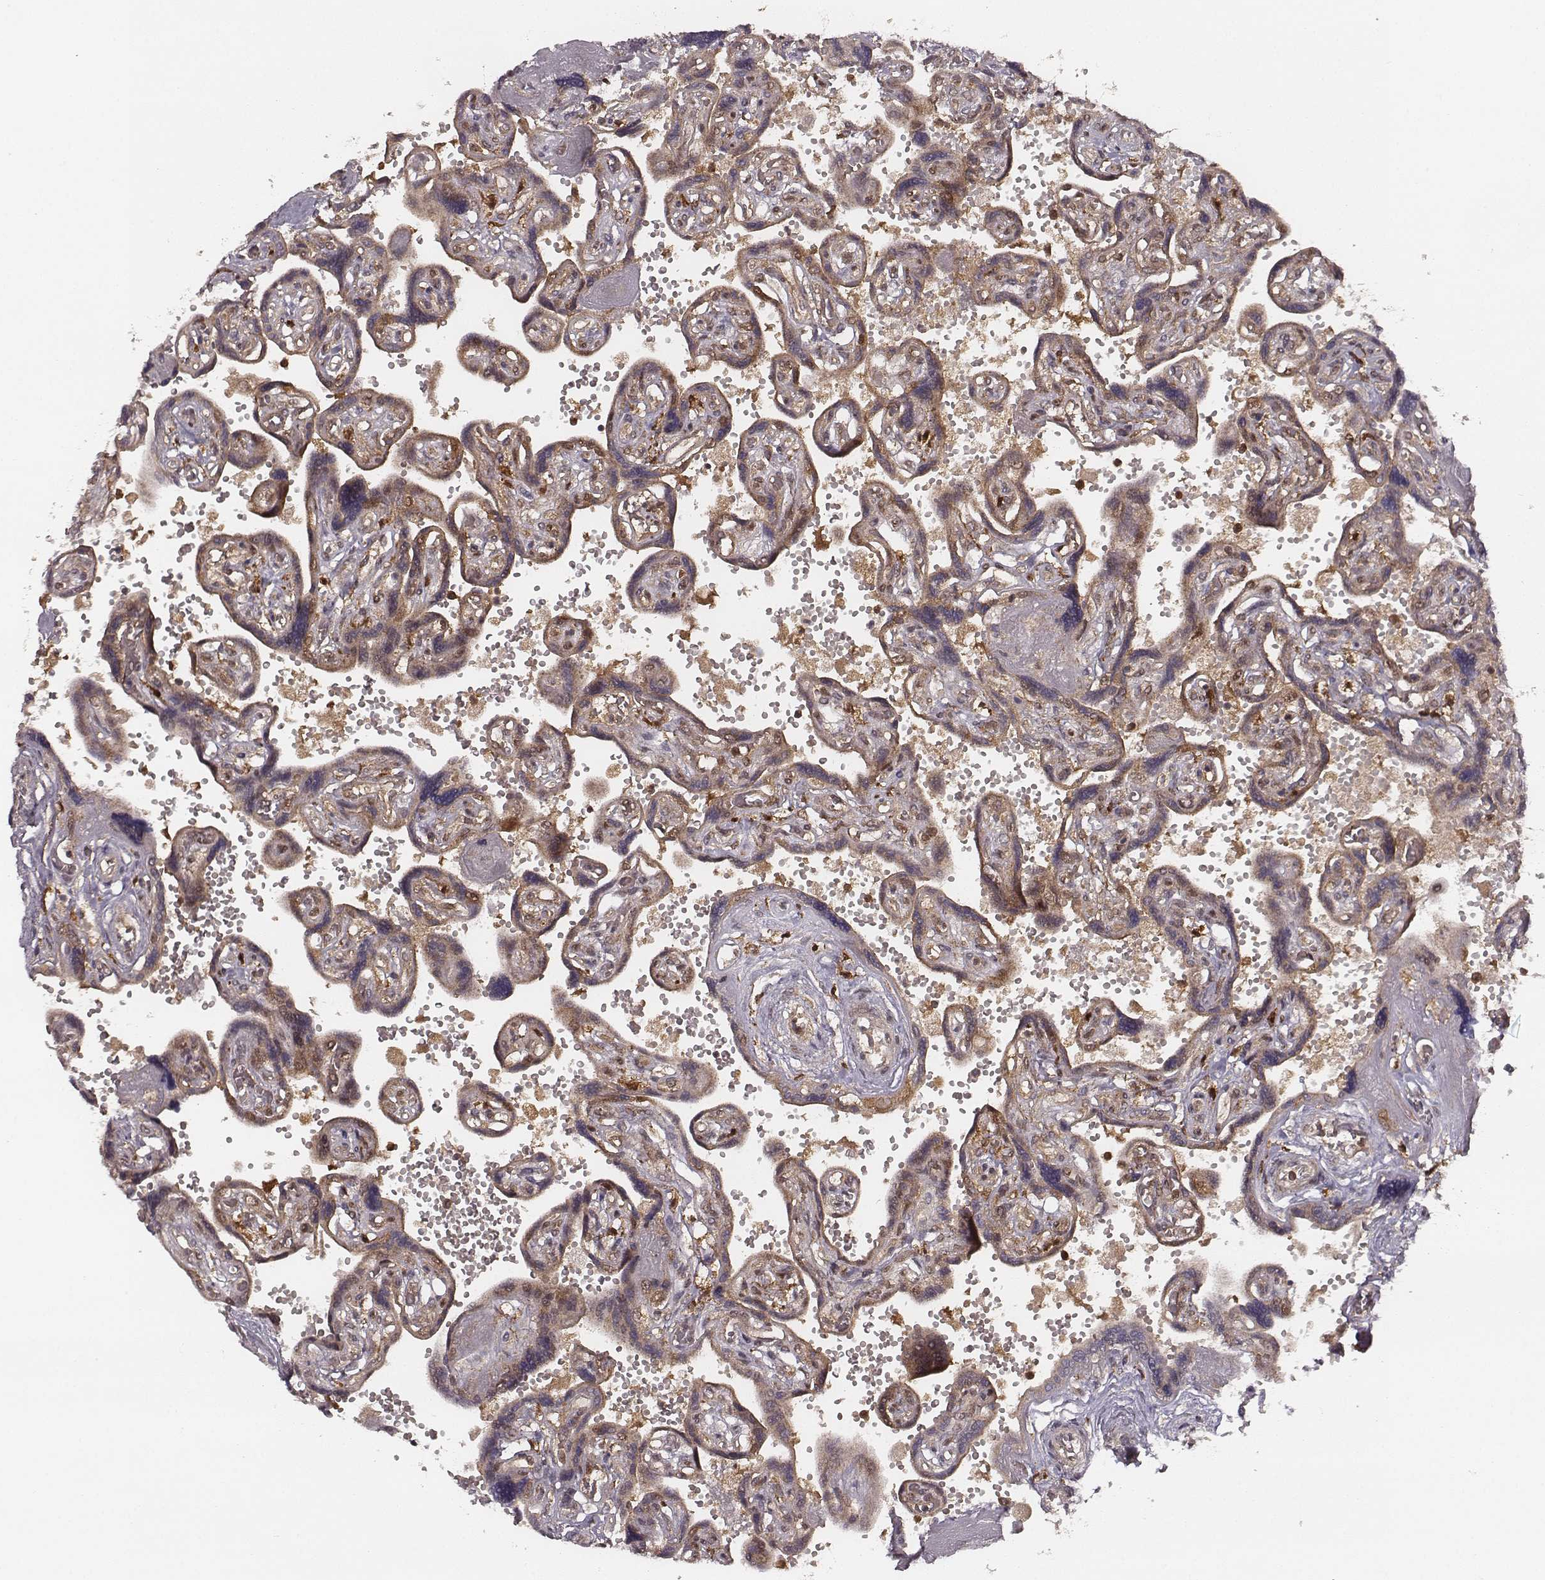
{"staining": {"intensity": "strong", "quantity": ">75%", "location": "cytoplasmic/membranous"}, "tissue": "placenta", "cell_type": "Decidual cells", "image_type": "normal", "snomed": [{"axis": "morphology", "description": "Normal tissue, NOS"}, {"axis": "topography", "description": "Placenta"}], "caption": "Immunohistochemical staining of benign placenta reveals strong cytoplasmic/membranous protein expression in approximately >75% of decidual cells. The staining is performed using DAB (3,3'-diaminobenzidine) brown chromogen to label protein expression. The nuclei are counter-stained blue using hematoxylin.", "gene": "VPS26A", "patient": {"sex": "female", "age": 32}}